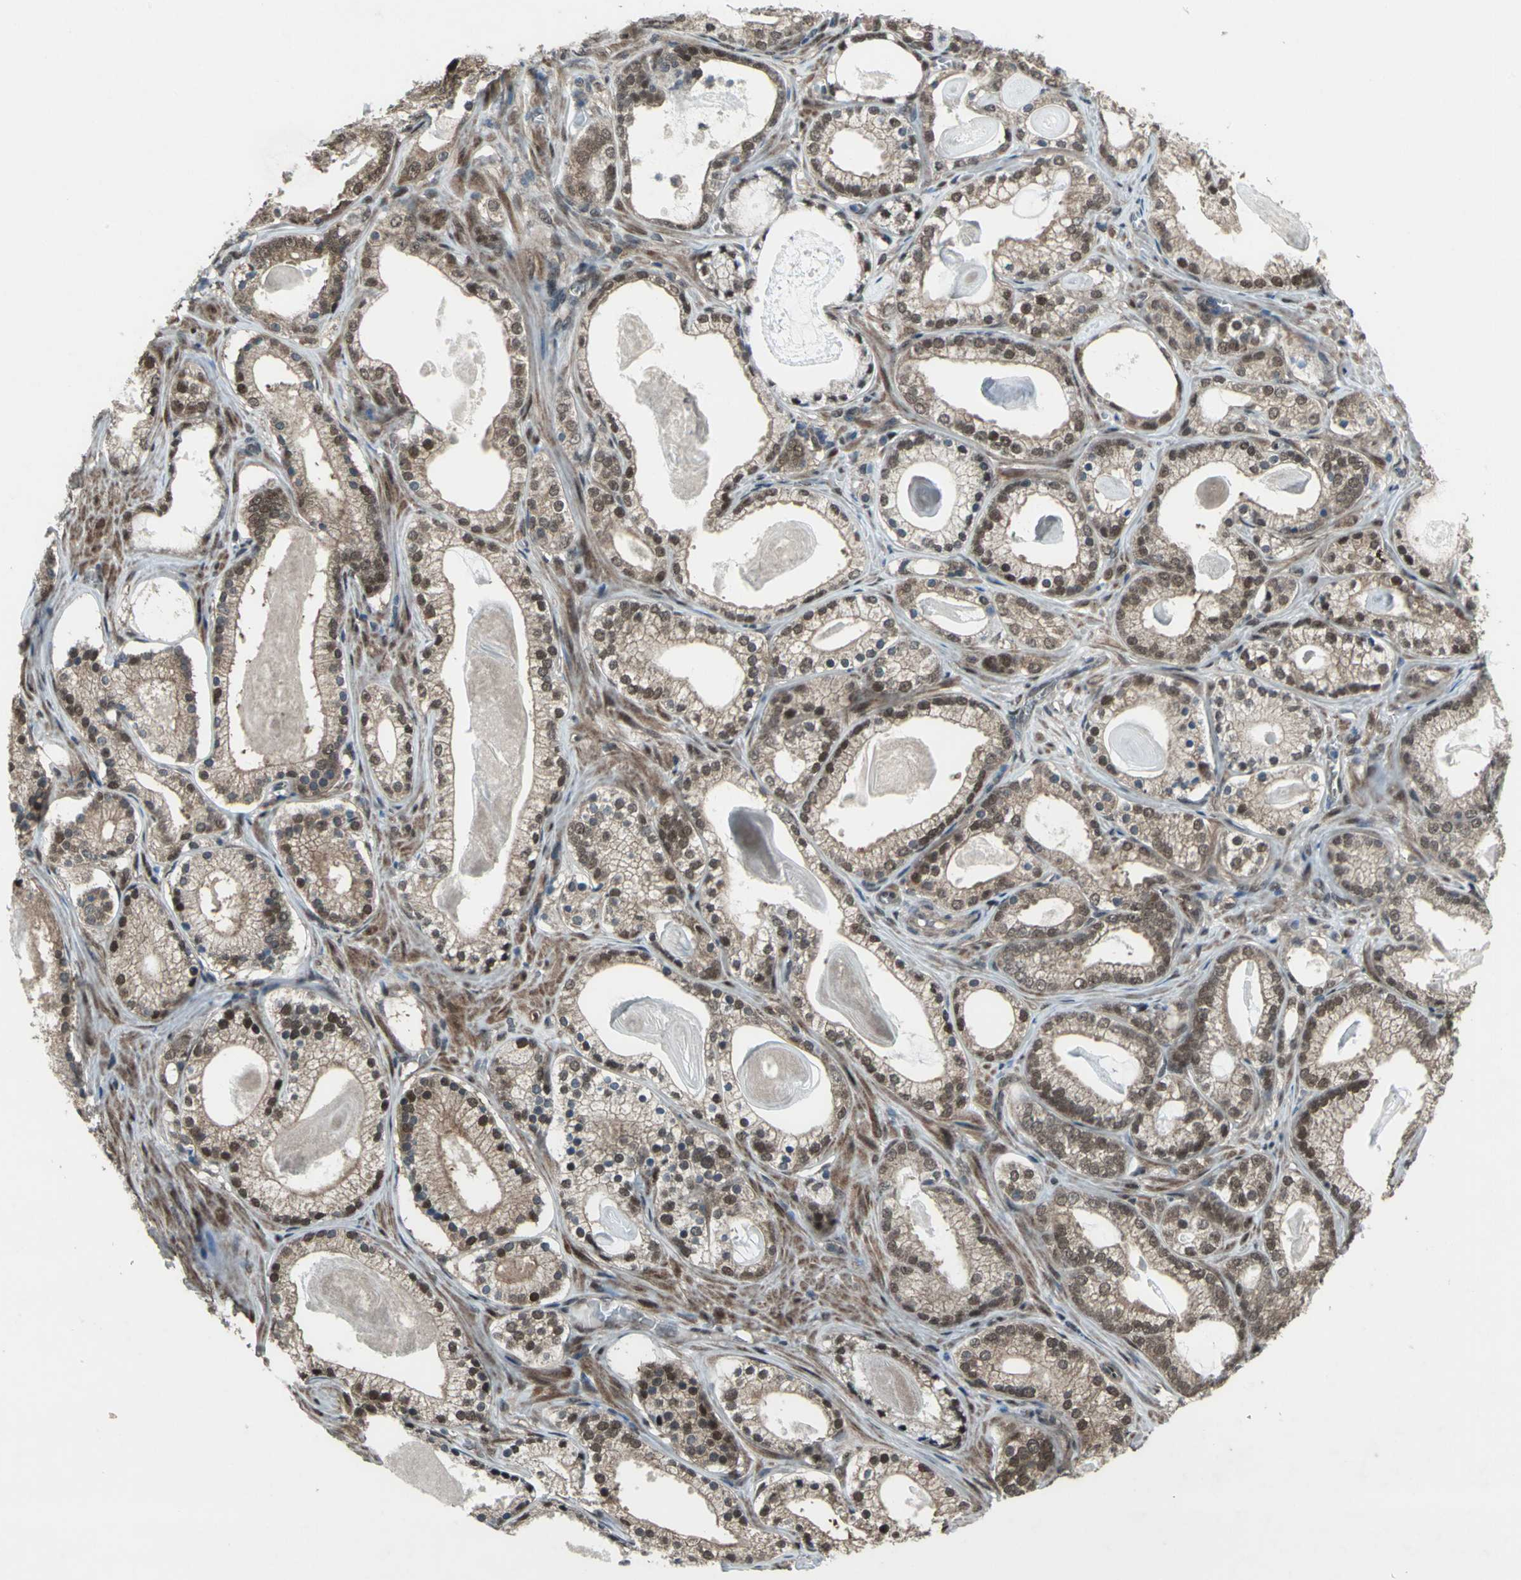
{"staining": {"intensity": "strong", "quantity": ">75%", "location": "cytoplasmic/membranous,nuclear"}, "tissue": "prostate cancer", "cell_type": "Tumor cells", "image_type": "cancer", "snomed": [{"axis": "morphology", "description": "Adenocarcinoma, Low grade"}, {"axis": "topography", "description": "Prostate"}], "caption": "Protein expression analysis of human prostate cancer reveals strong cytoplasmic/membranous and nuclear staining in approximately >75% of tumor cells.", "gene": "COPS5", "patient": {"sex": "male", "age": 59}}